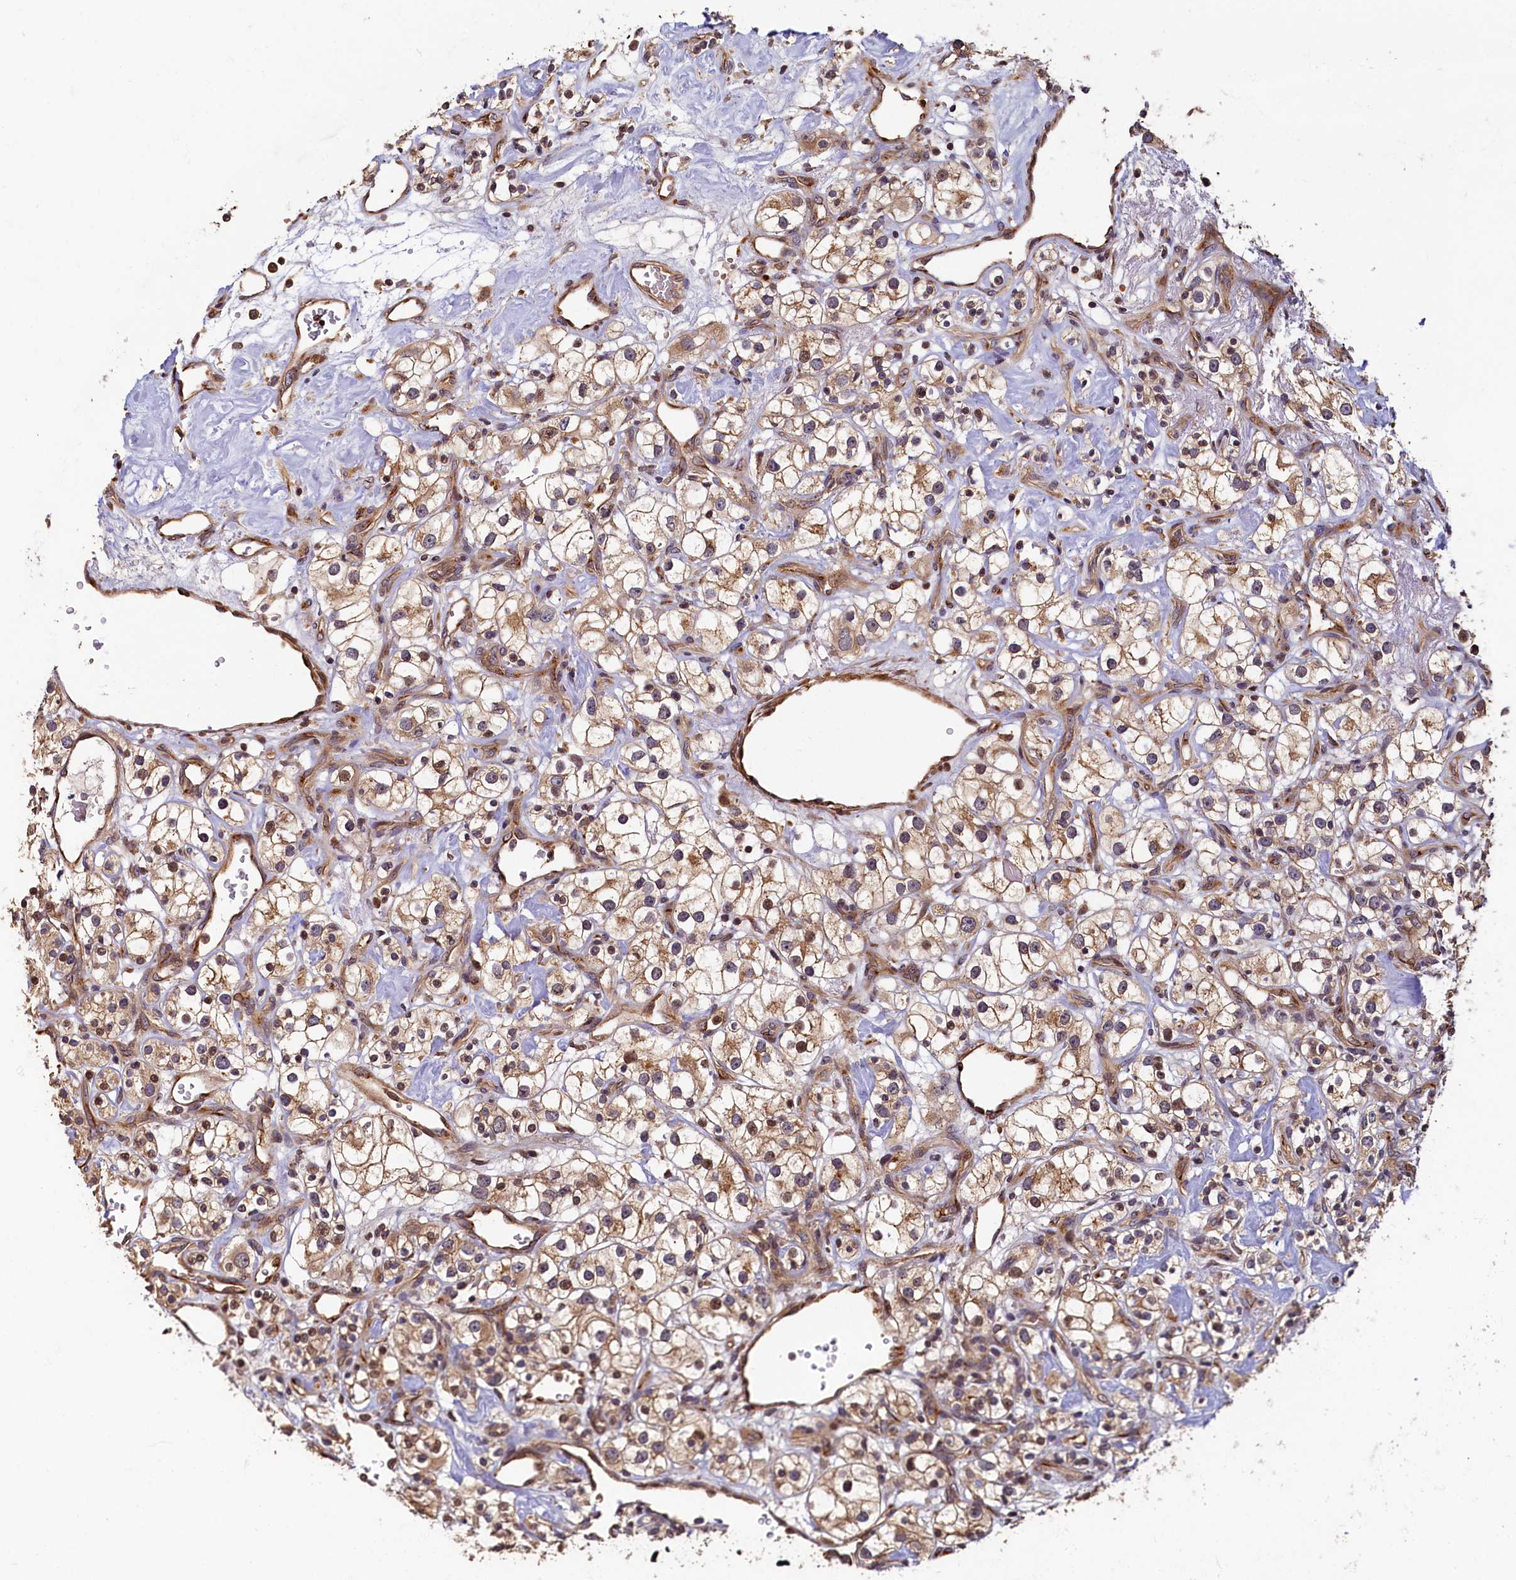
{"staining": {"intensity": "moderate", "quantity": ">75%", "location": "cytoplasmic/membranous"}, "tissue": "renal cancer", "cell_type": "Tumor cells", "image_type": "cancer", "snomed": [{"axis": "morphology", "description": "Adenocarcinoma, NOS"}, {"axis": "topography", "description": "Kidney"}], "caption": "Human renal adenocarcinoma stained for a protein (brown) exhibits moderate cytoplasmic/membranous positive expression in approximately >75% of tumor cells.", "gene": "TMEM181", "patient": {"sex": "male", "age": 77}}